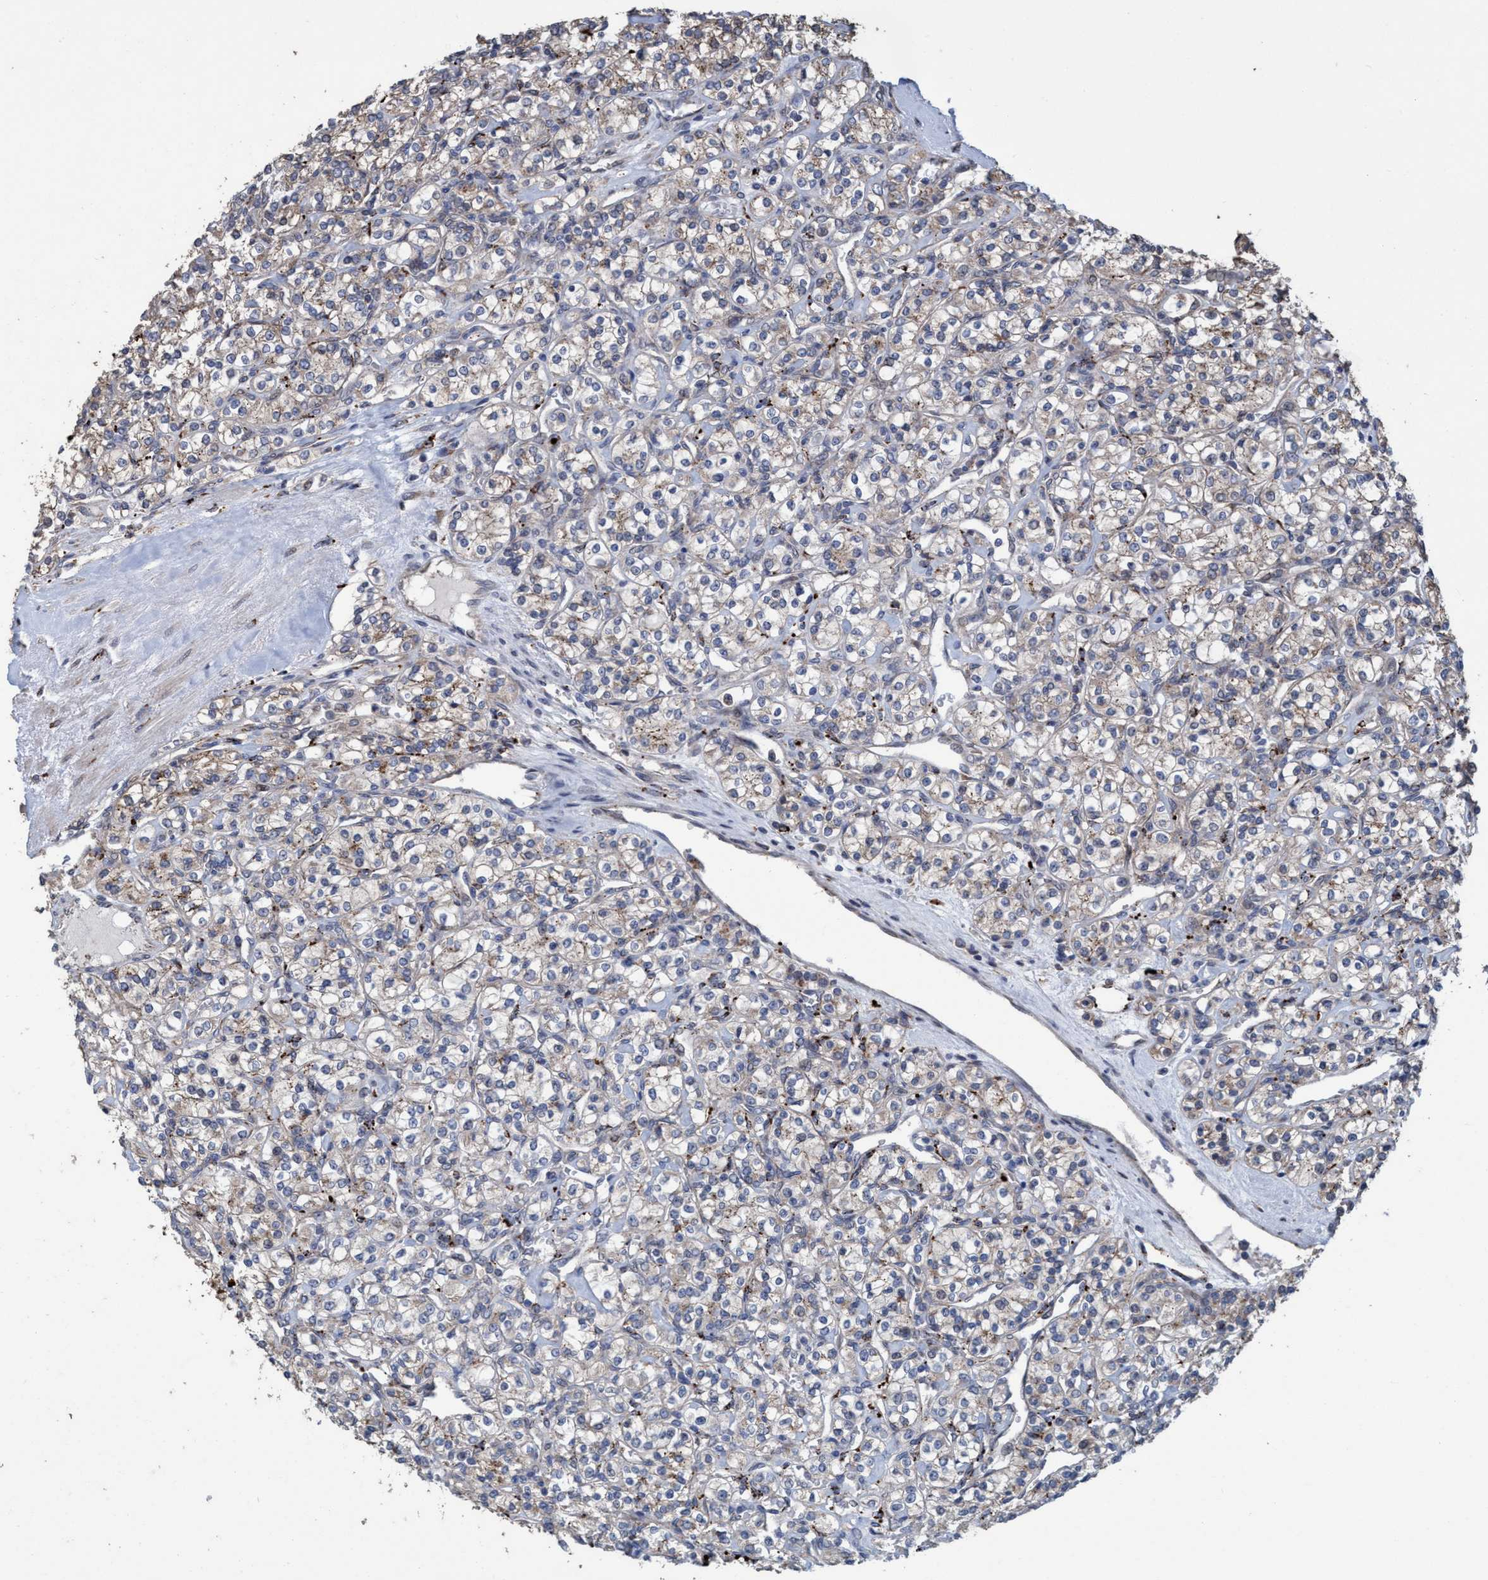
{"staining": {"intensity": "weak", "quantity": "25%-75%", "location": "cytoplasmic/membranous"}, "tissue": "renal cancer", "cell_type": "Tumor cells", "image_type": "cancer", "snomed": [{"axis": "morphology", "description": "Adenocarcinoma, NOS"}, {"axis": "topography", "description": "Kidney"}], "caption": "Protein expression analysis of human renal cancer (adenocarcinoma) reveals weak cytoplasmic/membranous staining in about 25%-75% of tumor cells. Using DAB (brown) and hematoxylin (blue) stains, captured at high magnification using brightfield microscopy.", "gene": "BBS9", "patient": {"sex": "male", "age": 77}}